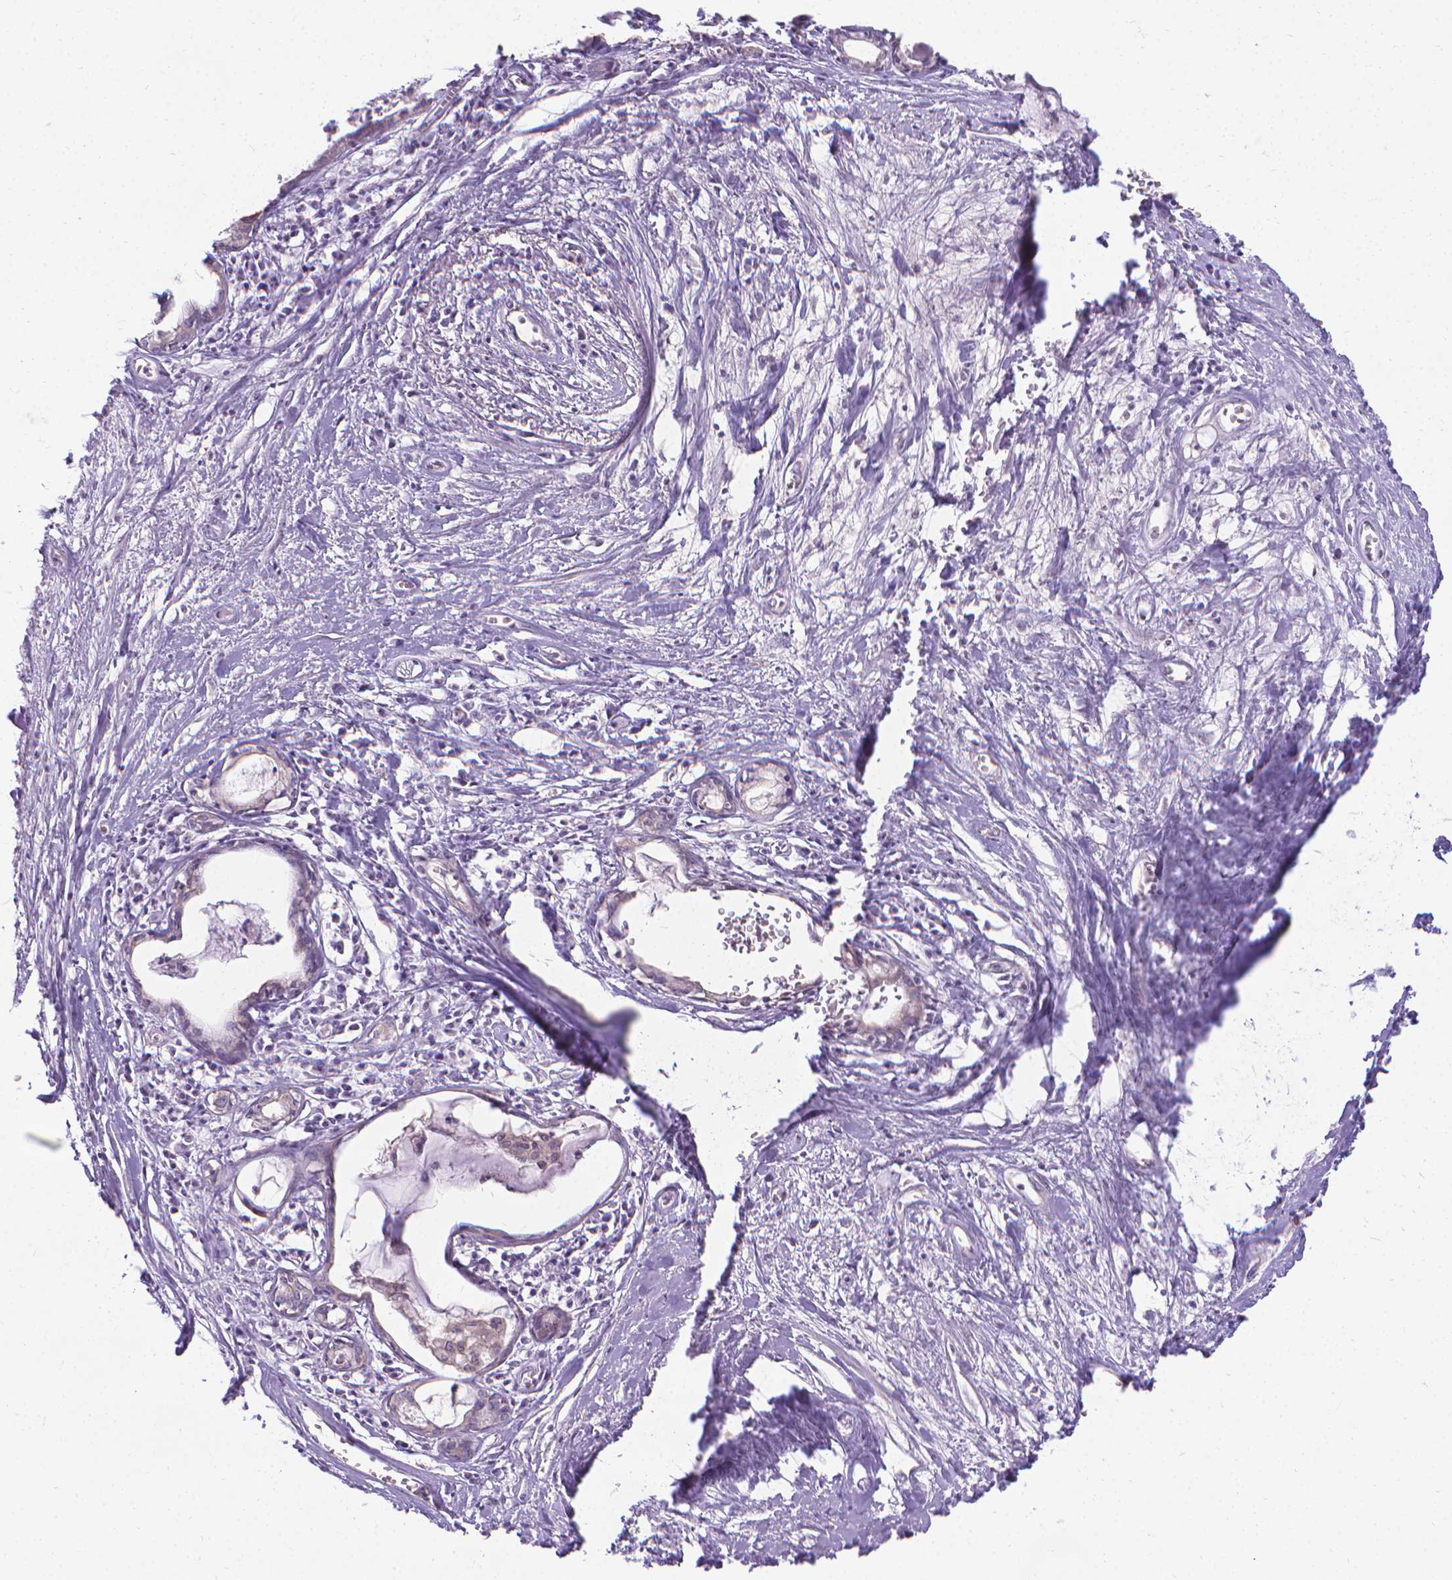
{"staining": {"intensity": "weak", "quantity": "<25%", "location": "cytoplasmic/membranous"}, "tissue": "adipose tissue", "cell_type": "Adipocytes", "image_type": "normal", "snomed": [{"axis": "morphology", "description": "Normal tissue, NOS"}, {"axis": "morphology", "description": "Squamous cell carcinoma, NOS"}, {"axis": "topography", "description": "Cartilage tissue"}, {"axis": "topography", "description": "Head-Neck"}], "caption": "Immunohistochemistry (IHC) photomicrograph of benign human adipose tissue stained for a protein (brown), which reveals no staining in adipocytes. (IHC, brightfield microscopy, high magnification).", "gene": "CFAP299", "patient": {"sex": "male", "age": 57}}